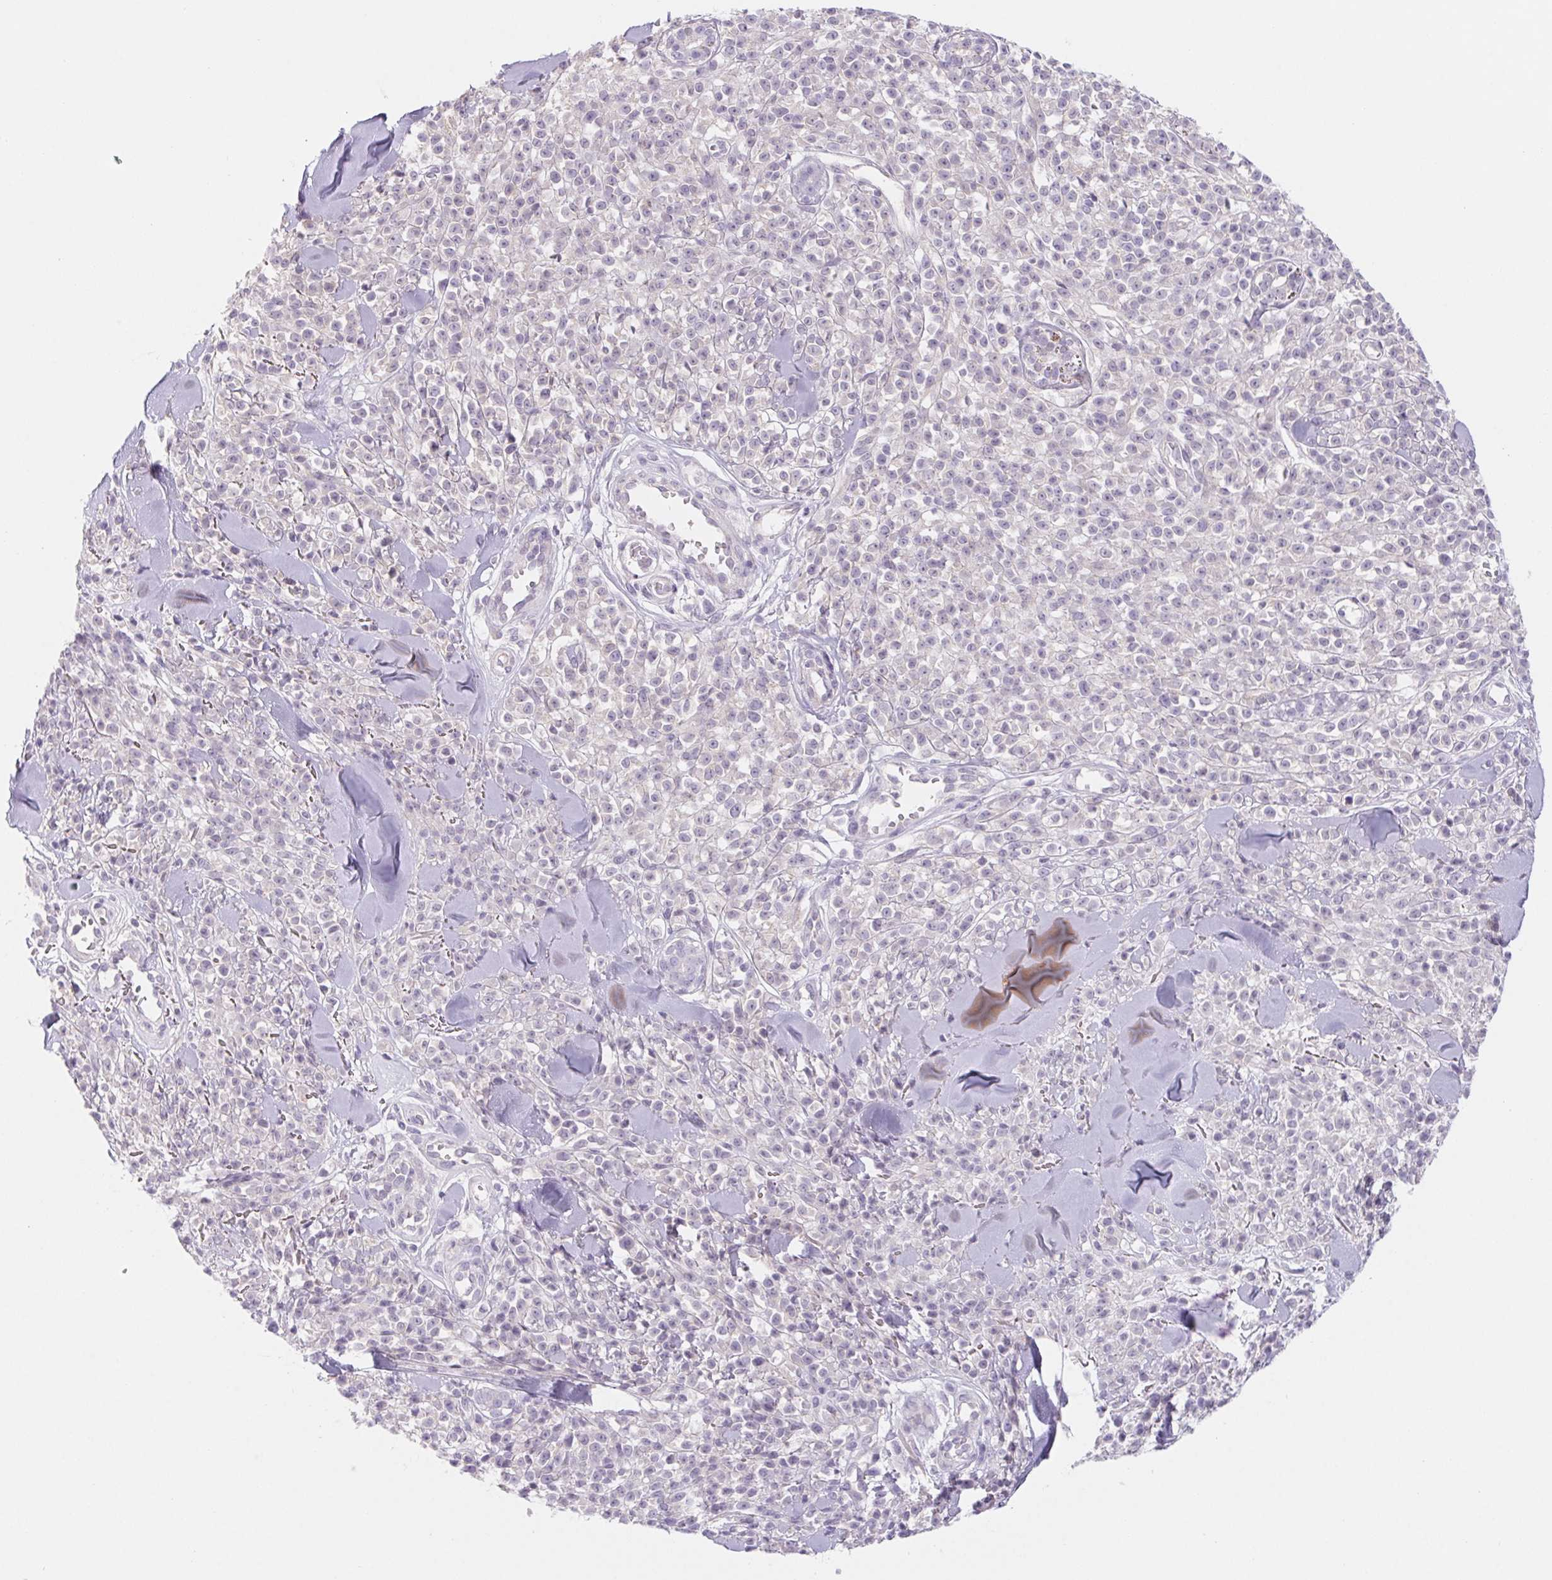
{"staining": {"intensity": "negative", "quantity": "none", "location": "none"}, "tissue": "melanoma", "cell_type": "Tumor cells", "image_type": "cancer", "snomed": [{"axis": "morphology", "description": "Malignant melanoma, NOS"}, {"axis": "topography", "description": "Skin"}, {"axis": "topography", "description": "Skin of trunk"}], "caption": "A high-resolution histopathology image shows immunohistochemistry (IHC) staining of melanoma, which exhibits no significant positivity in tumor cells. The staining was performed using DAB (3,3'-diaminobenzidine) to visualize the protein expression in brown, while the nuclei were stained in blue with hematoxylin (Magnification: 20x).", "gene": "CTNND2", "patient": {"sex": "male", "age": 74}}